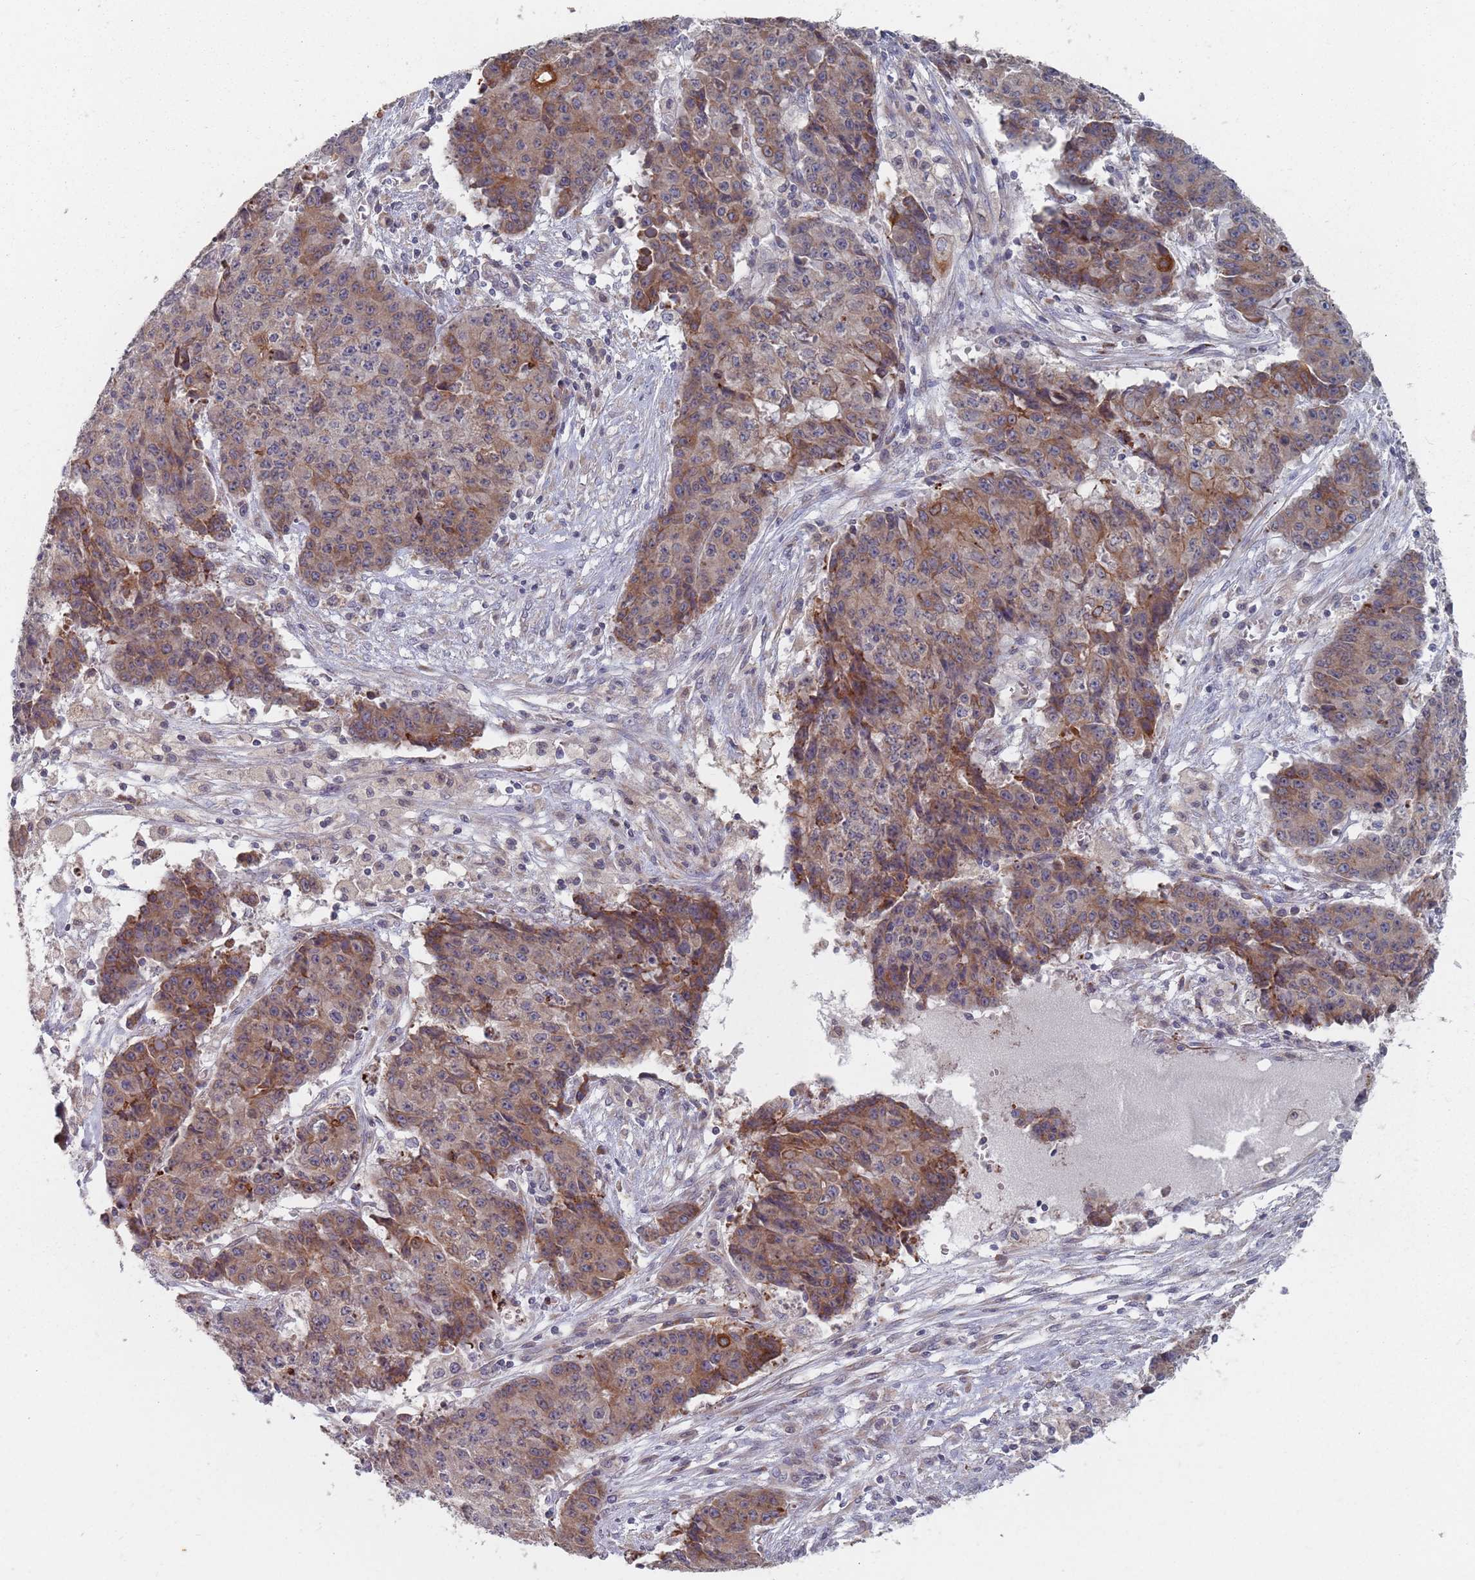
{"staining": {"intensity": "moderate", "quantity": "25%-75%", "location": "cytoplasmic/membranous"}, "tissue": "ovarian cancer", "cell_type": "Tumor cells", "image_type": "cancer", "snomed": [{"axis": "morphology", "description": "Carcinoma, endometroid"}, {"axis": "topography", "description": "Ovary"}], "caption": "Moderate cytoplasmic/membranous staining is identified in approximately 25%-75% of tumor cells in ovarian cancer. (Brightfield microscopy of DAB IHC at high magnification).", "gene": "ADAL", "patient": {"sex": "female", "age": 42}}